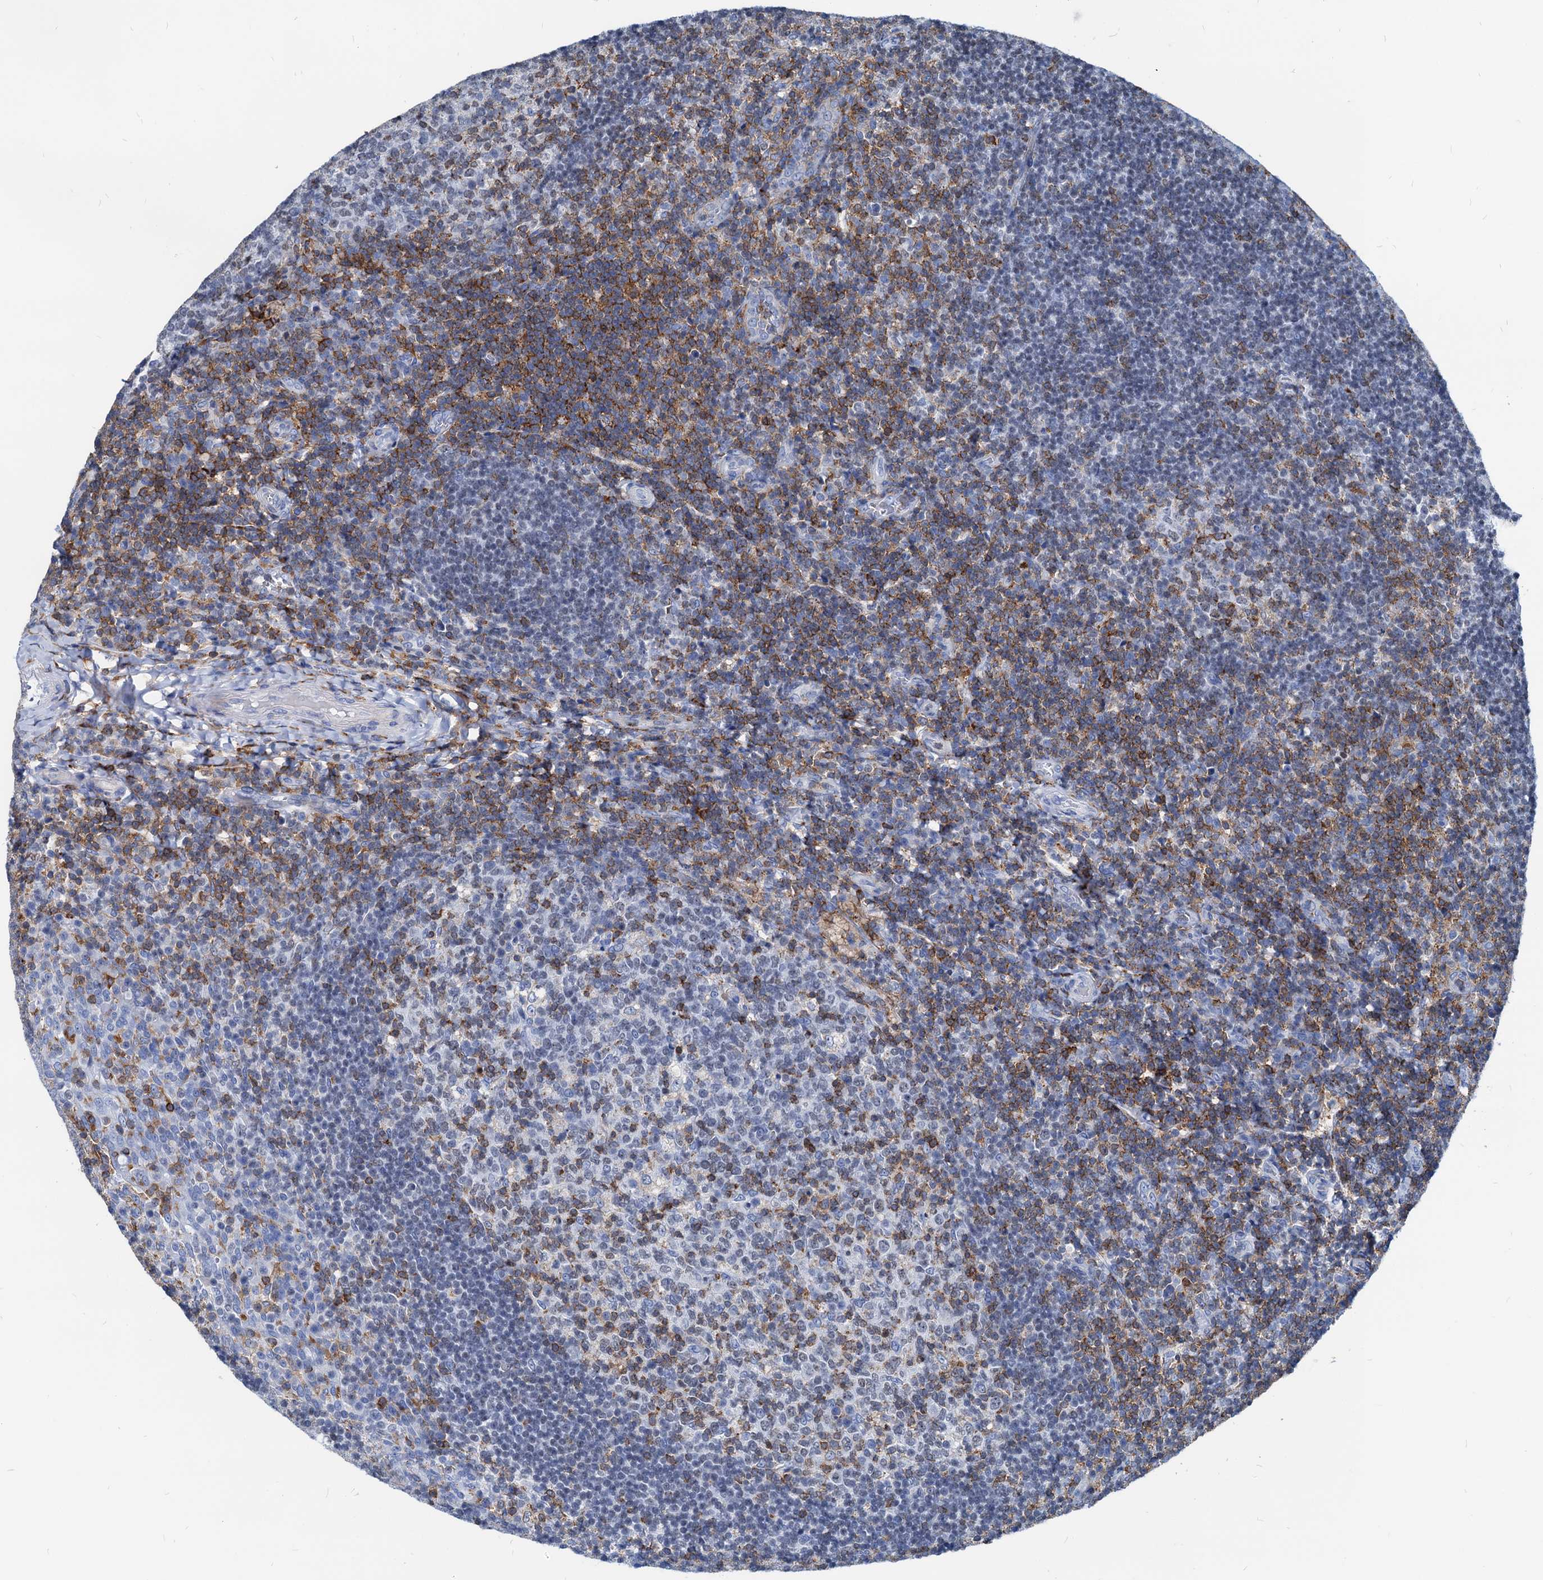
{"staining": {"intensity": "moderate", "quantity": "<25%", "location": "cytoplasmic/membranous"}, "tissue": "tonsil", "cell_type": "Germinal center cells", "image_type": "normal", "snomed": [{"axis": "morphology", "description": "Normal tissue, NOS"}, {"axis": "topography", "description": "Tonsil"}], "caption": "DAB (3,3'-diaminobenzidine) immunohistochemical staining of benign human tonsil demonstrates moderate cytoplasmic/membranous protein staining in approximately <25% of germinal center cells. The staining was performed using DAB to visualize the protein expression in brown, while the nuclei were stained in blue with hematoxylin (Magnification: 20x).", "gene": "LCP2", "patient": {"sex": "female", "age": 10}}